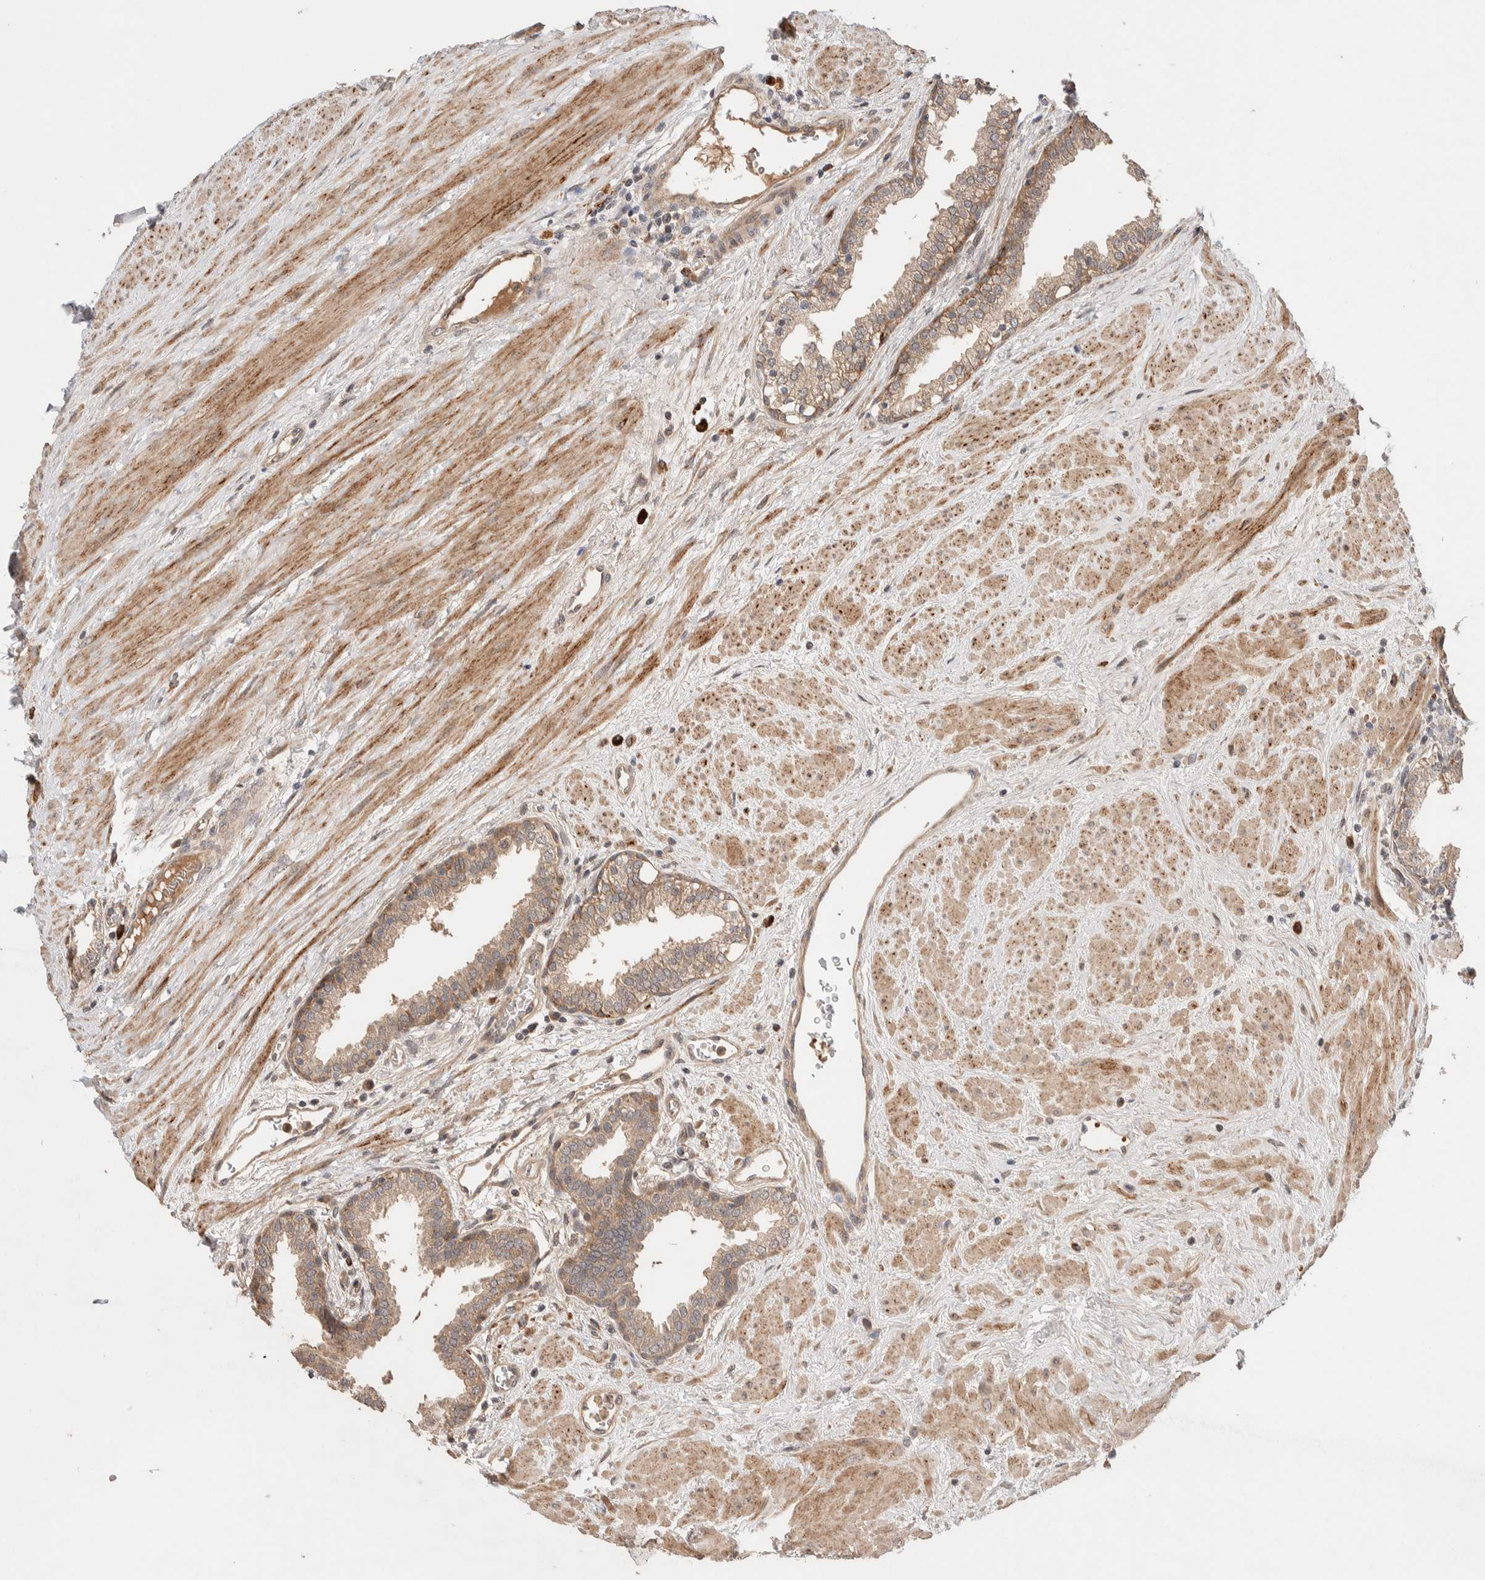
{"staining": {"intensity": "moderate", "quantity": ">75%", "location": "cytoplasmic/membranous"}, "tissue": "prostate", "cell_type": "Glandular cells", "image_type": "normal", "snomed": [{"axis": "morphology", "description": "Normal tissue, NOS"}, {"axis": "topography", "description": "Prostate"}], "caption": "Approximately >75% of glandular cells in unremarkable human prostate display moderate cytoplasmic/membranous protein positivity as visualized by brown immunohistochemical staining.", "gene": "CASK", "patient": {"sex": "male", "age": 51}}